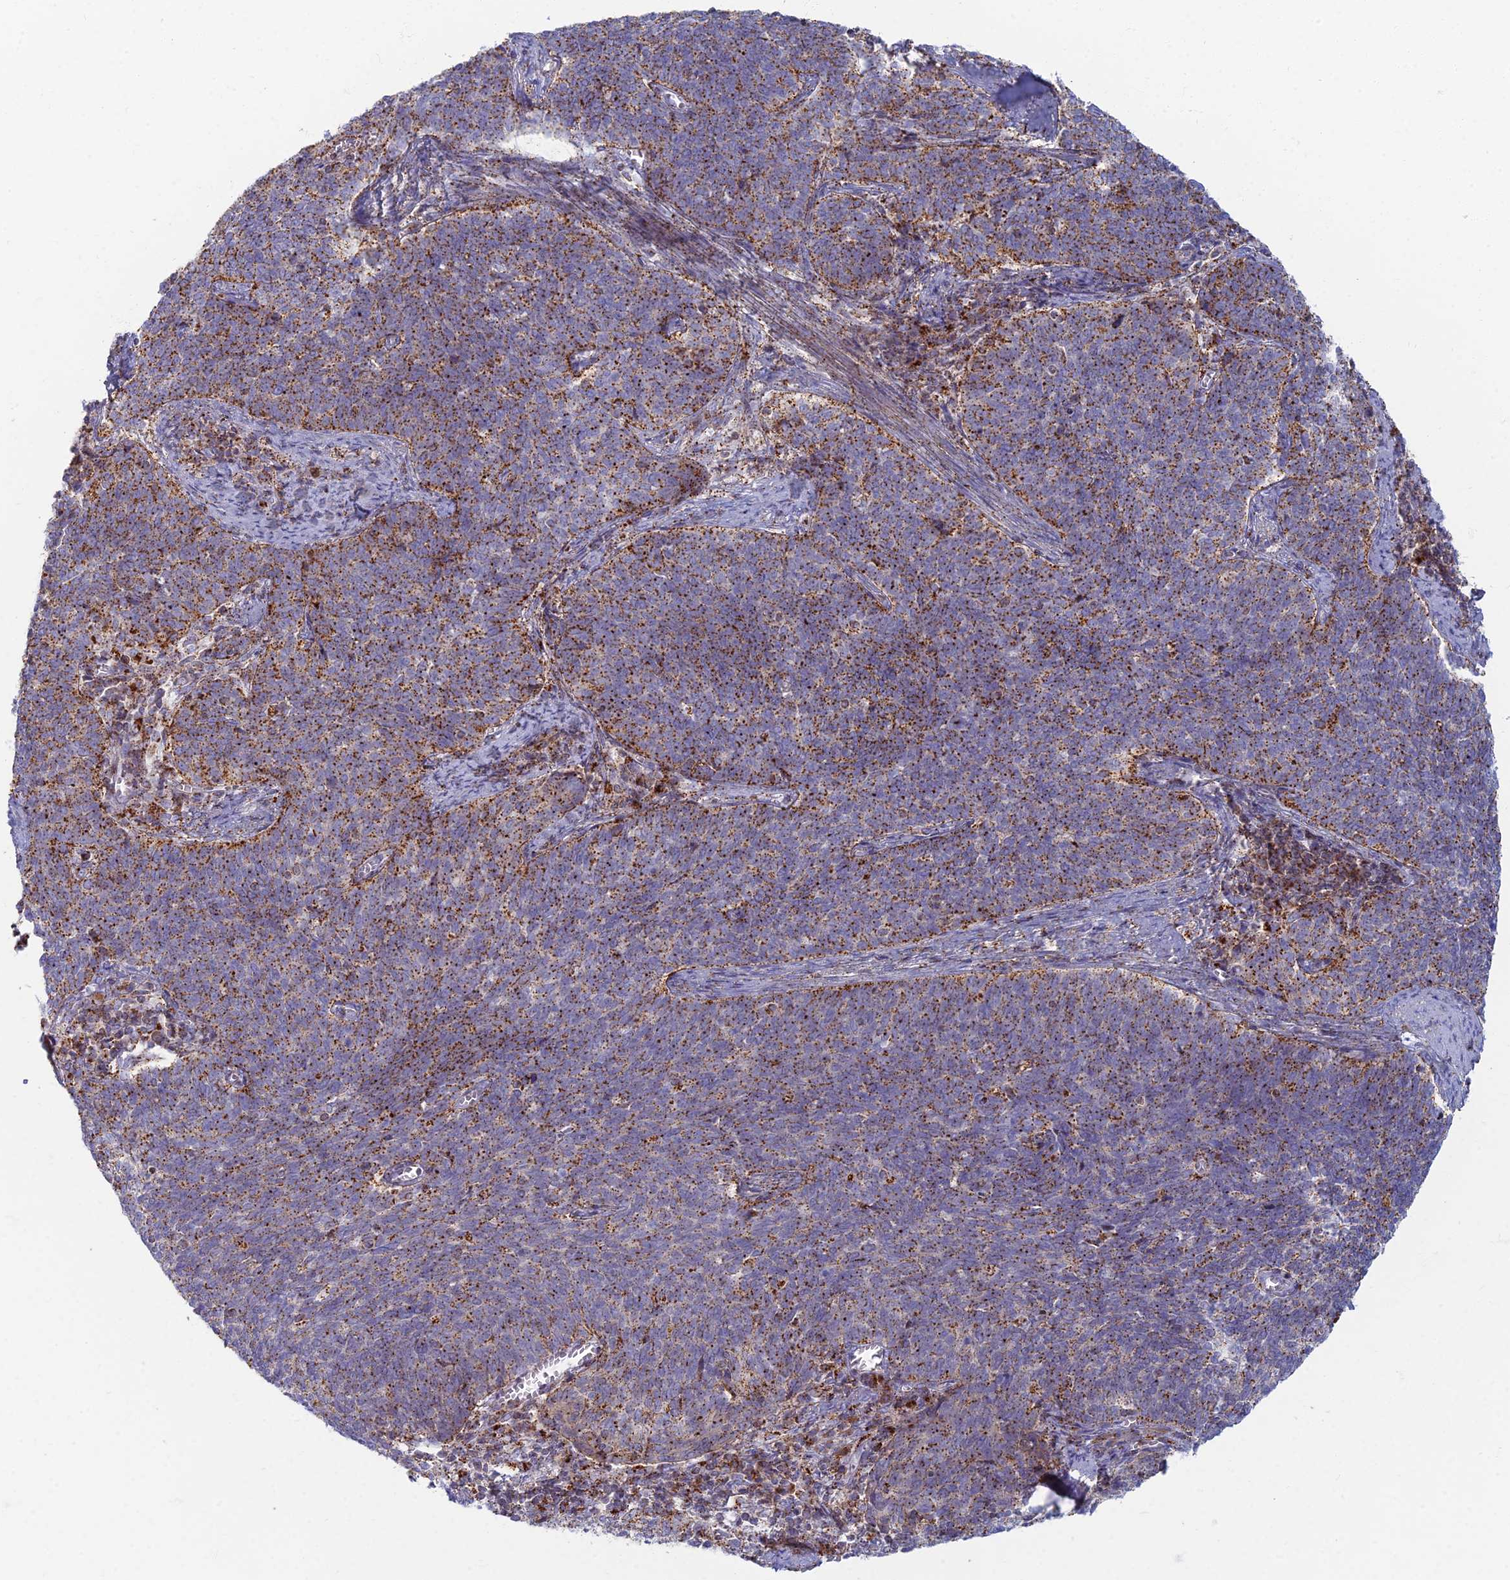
{"staining": {"intensity": "moderate", "quantity": ">75%", "location": "cytoplasmic/membranous"}, "tissue": "cervical cancer", "cell_type": "Tumor cells", "image_type": "cancer", "snomed": [{"axis": "morphology", "description": "Squamous cell carcinoma, NOS"}, {"axis": "topography", "description": "Cervix"}], "caption": "DAB immunohistochemical staining of cervical cancer (squamous cell carcinoma) reveals moderate cytoplasmic/membranous protein expression in about >75% of tumor cells. Immunohistochemistry (ihc) stains the protein of interest in brown and the nuclei are stained blue.", "gene": "CHMP4B", "patient": {"sex": "female", "age": 39}}